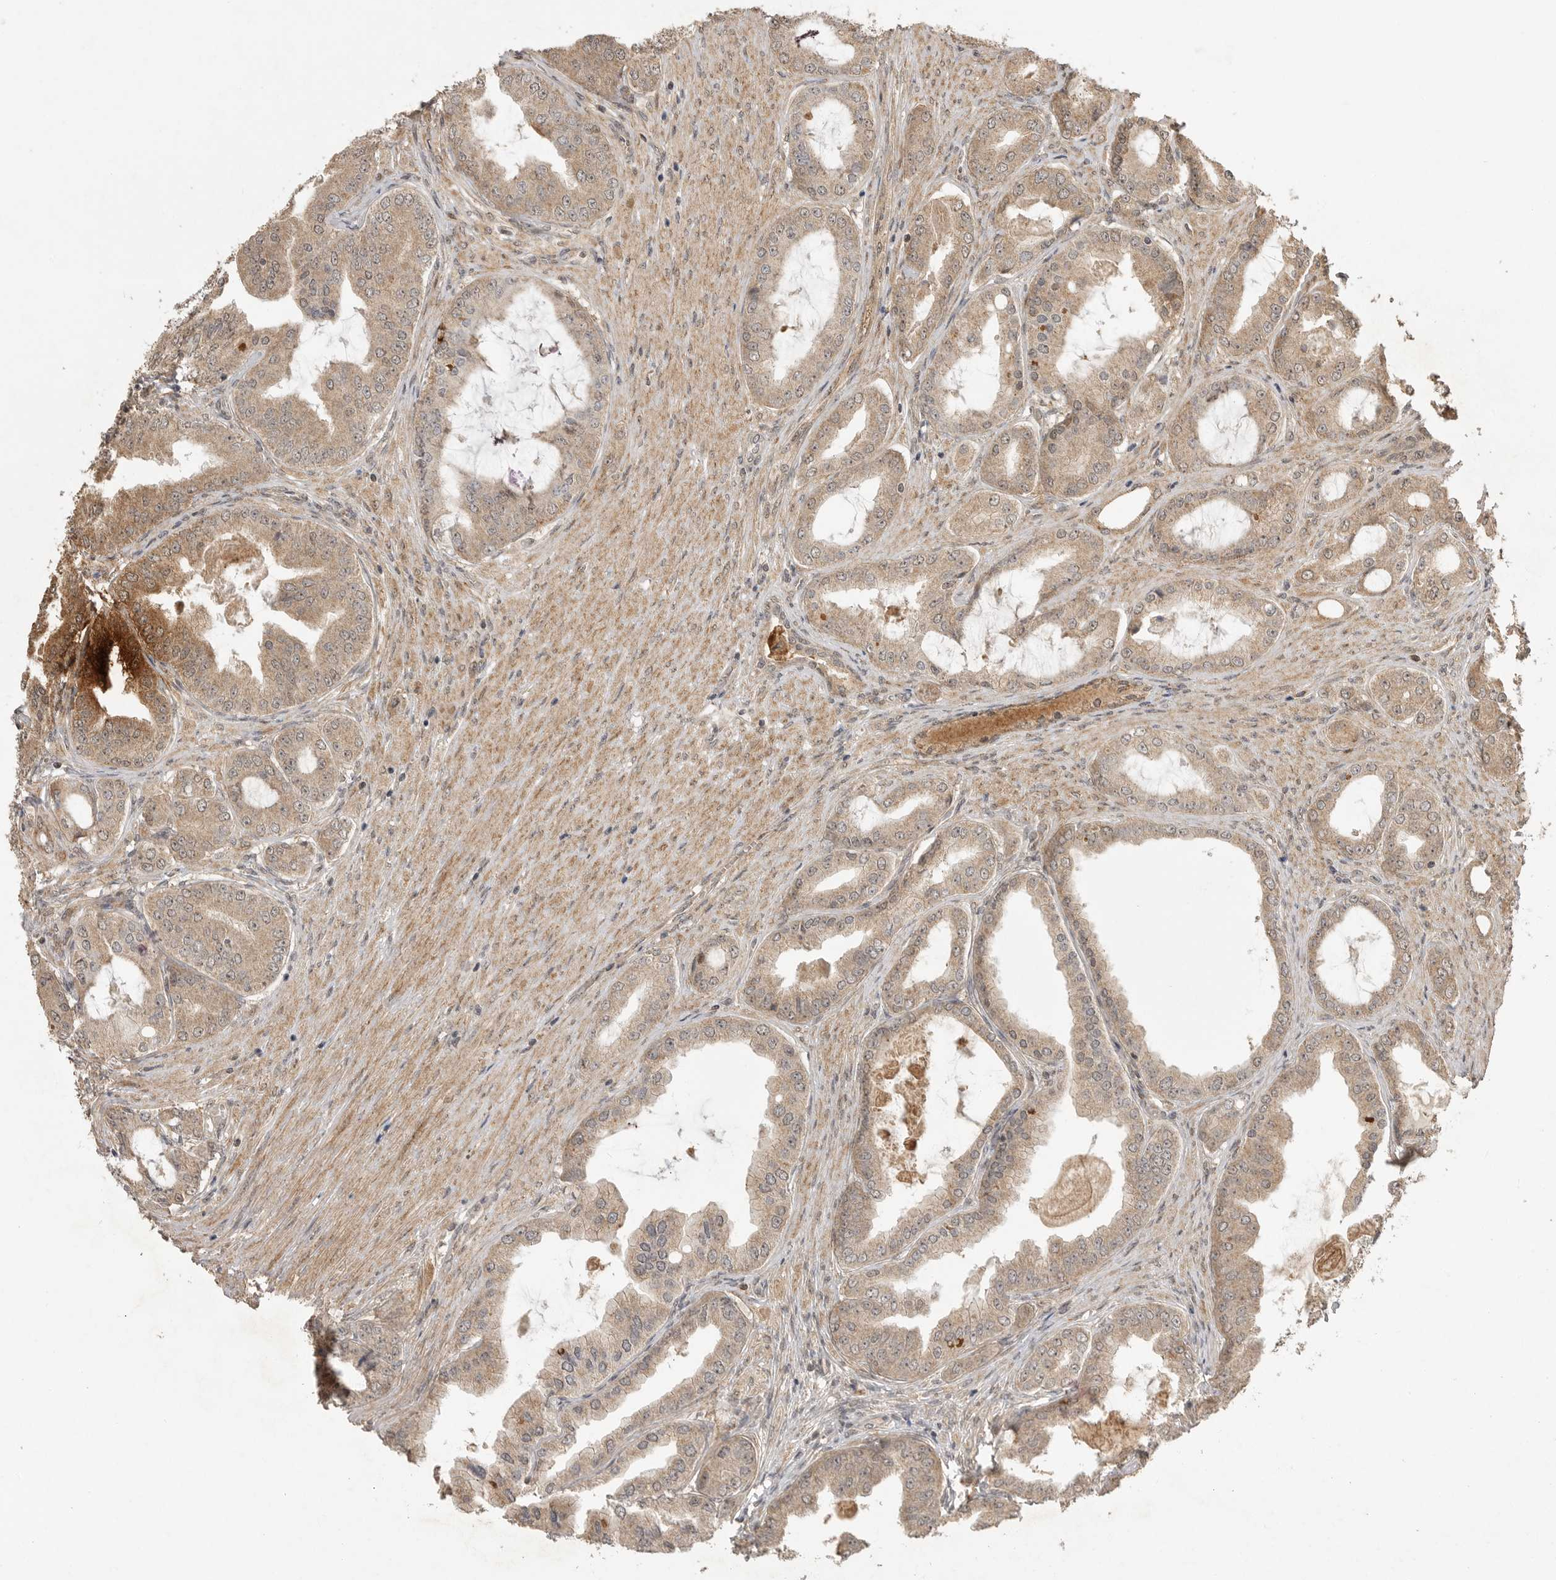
{"staining": {"intensity": "weak", "quantity": ">75%", "location": "cytoplasmic/membranous"}, "tissue": "prostate cancer", "cell_type": "Tumor cells", "image_type": "cancer", "snomed": [{"axis": "morphology", "description": "Adenocarcinoma, High grade"}, {"axis": "topography", "description": "Prostate"}], "caption": "Adenocarcinoma (high-grade) (prostate) stained with a protein marker shows weak staining in tumor cells.", "gene": "BOC", "patient": {"sex": "male", "age": 60}}